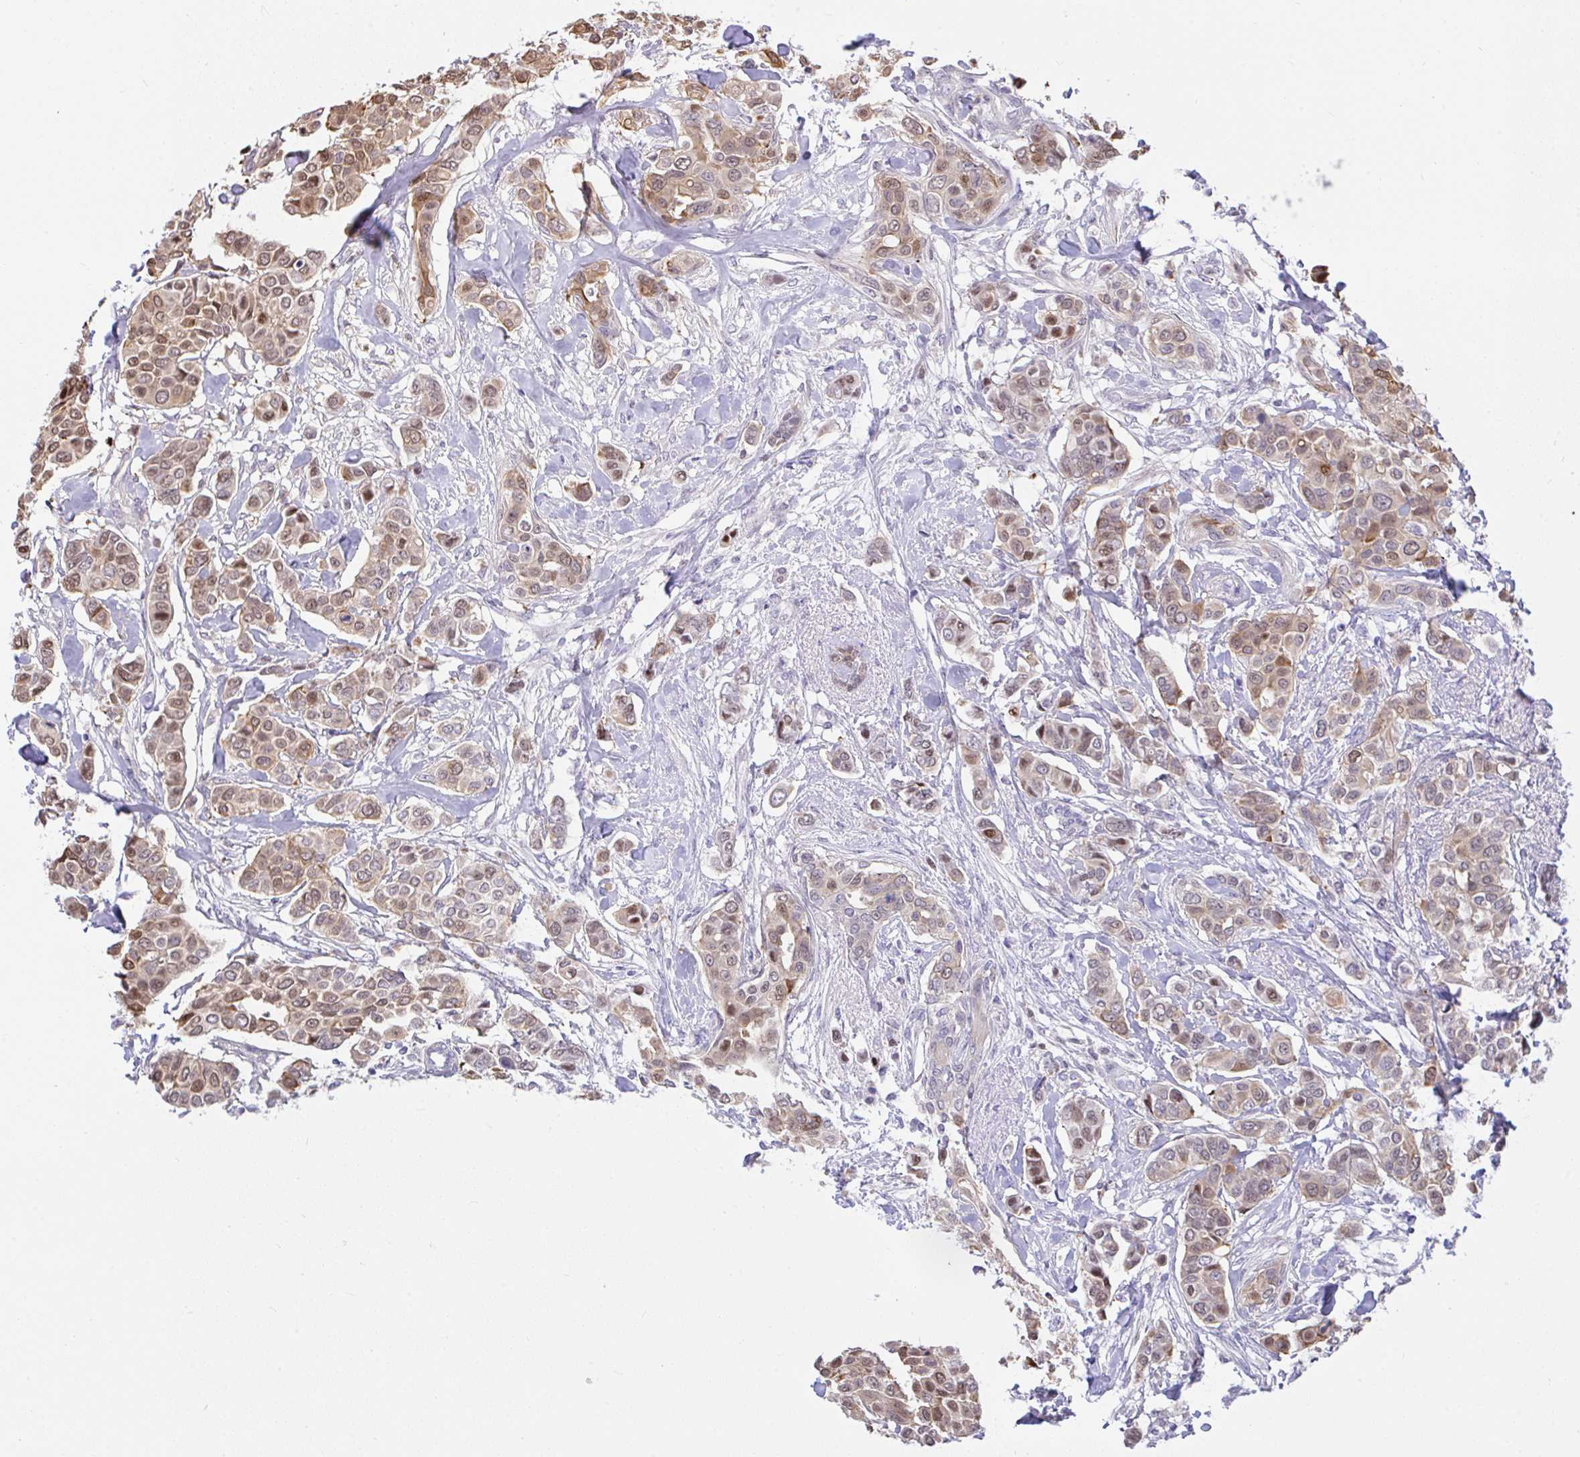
{"staining": {"intensity": "weak", "quantity": ">75%", "location": "cytoplasmic/membranous,nuclear"}, "tissue": "breast cancer", "cell_type": "Tumor cells", "image_type": "cancer", "snomed": [{"axis": "morphology", "description": "Lobular carcinoma"}, {"axis": "topography", "description": "Breast"}], "caption": "Immunohistochemistry (IHC) micrograph of human breast lobular carcinoma stained for a protein (brown), which shows low levels of weak cytoplasmic/membranous and nuclear positivity in about >75% of tumor cells.", "gene": "ZNF485", "patient": {"sex": "female", "age": 51}}